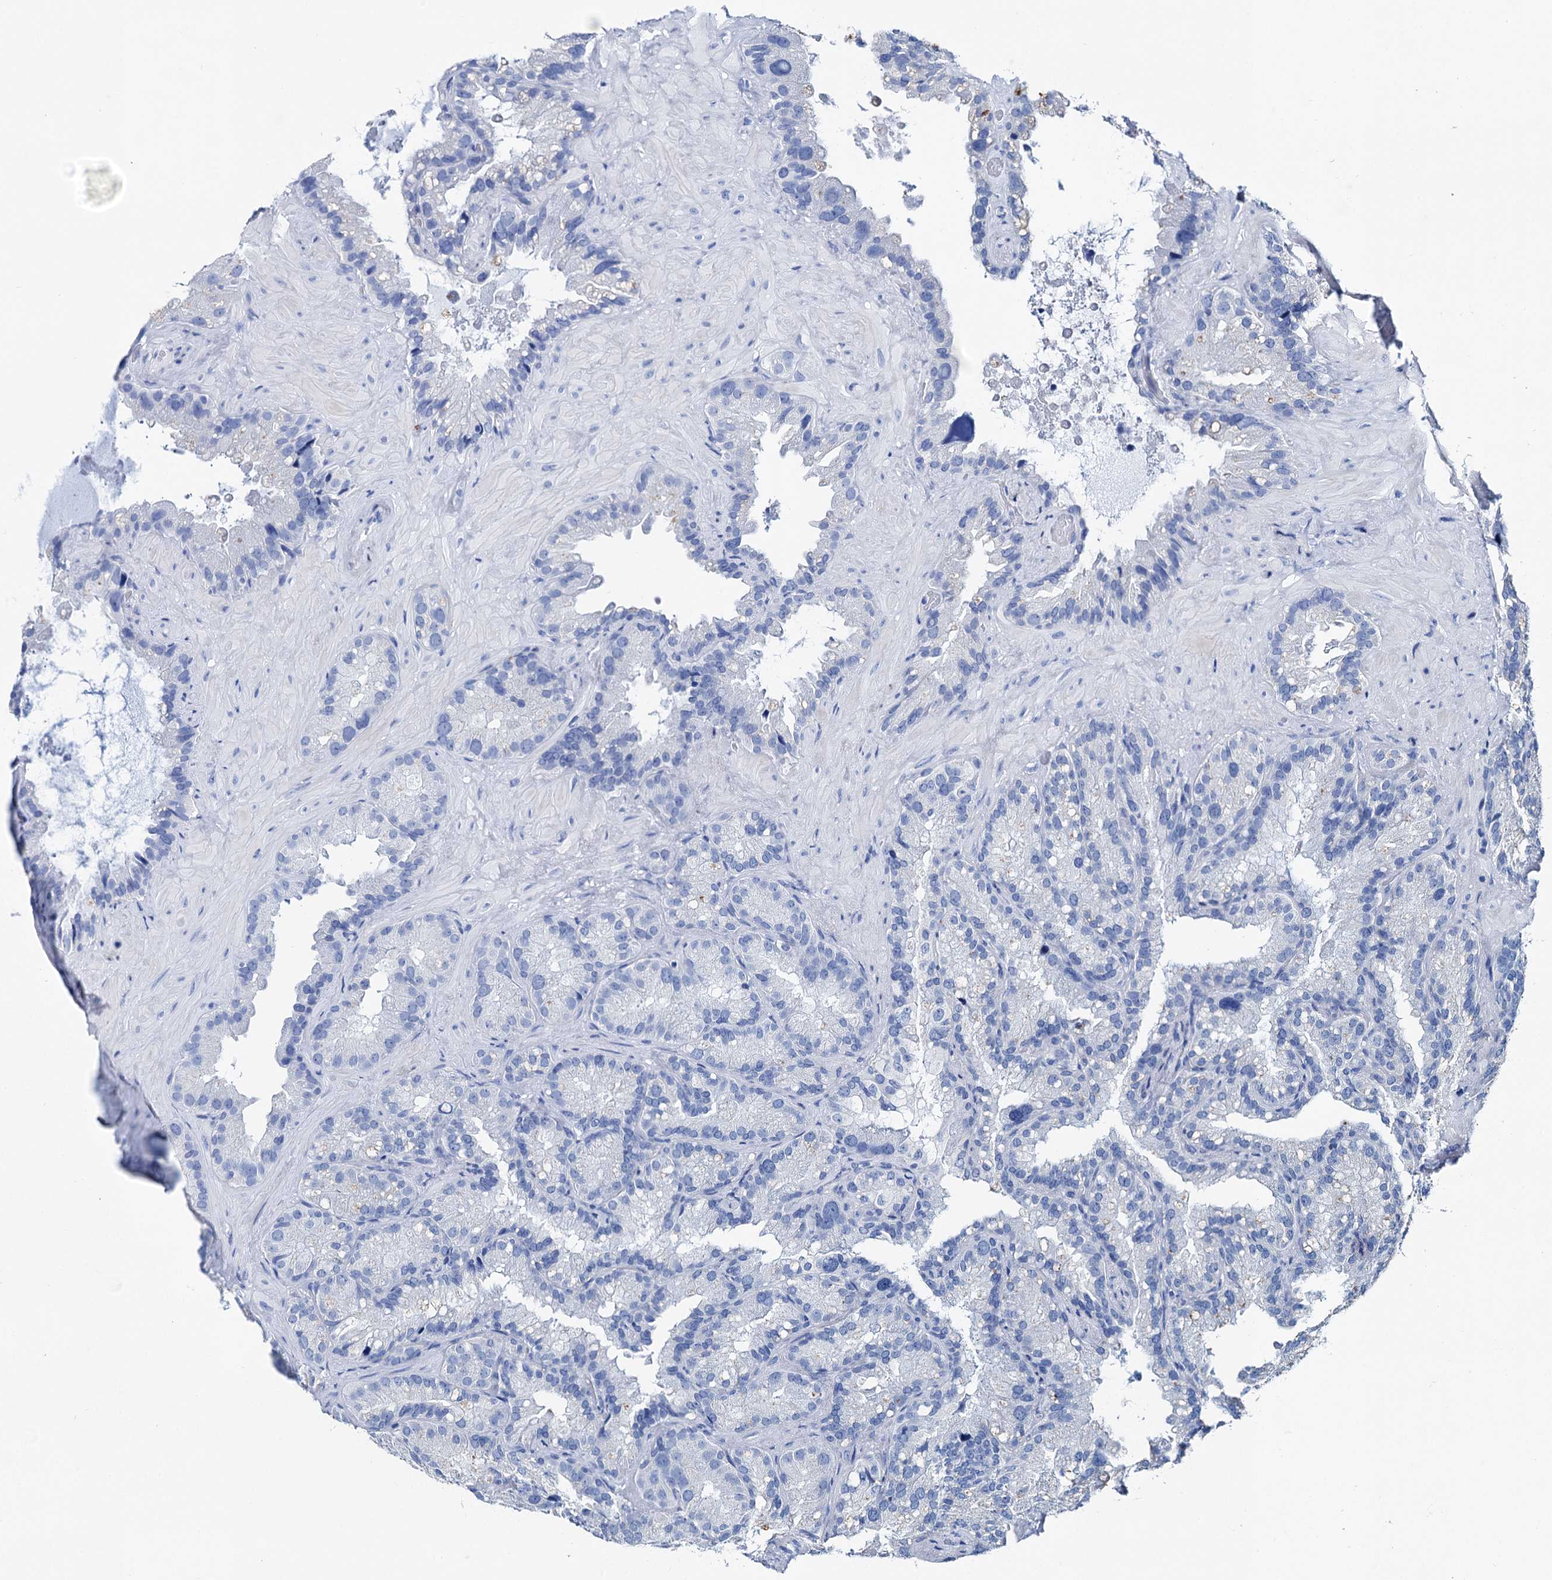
{"staining": {"intensity": "negative", "quantity": "none", "location": "none"}, "tissue": "seminal vesicle", "cell_type": "Glandular cells", "image_type": "normal", "snomed": [{"axis": "morphology", "description": "Normal tissue, NOS"}, {"axis": "topography", "description": "Prostate"}, {"axis": "topography", "description": "Seminal veicle"}], "caption": "An immunohistochemistry photomicrograph of unremarkable seminal vesicle is shown. There is no staining in glandular cells of seminal vesicle.", "gene": "BRINP1", "patient": {"sex": "male", "age": 68}}